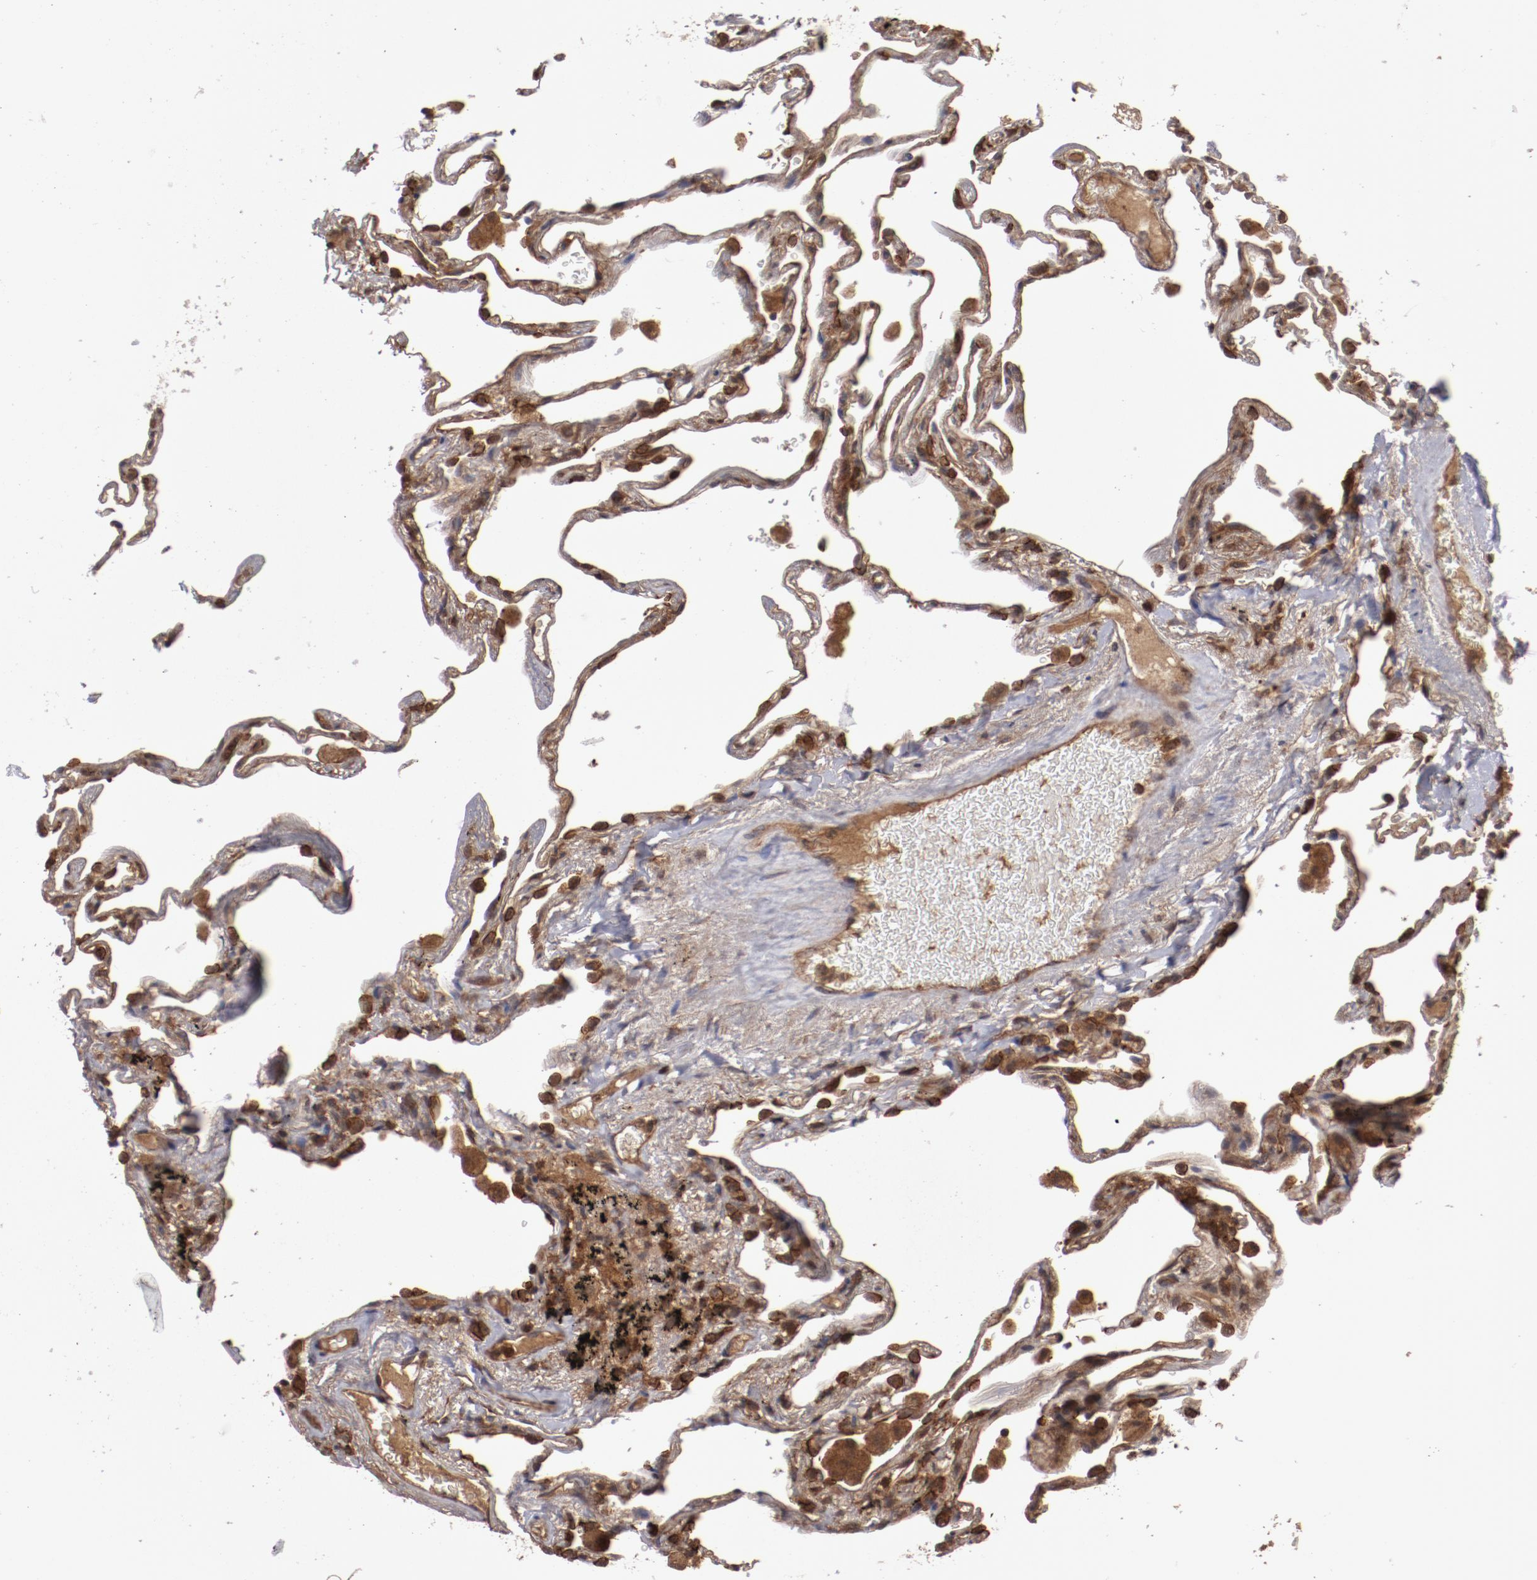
{"staining": {"intensity": "weak", "quantity": "<25%", "location": "cytoplasmic/membranous"}, "tissue": "lung", "cell_type": "Alveolar cells", "image_type": "normal", "snomed": [{"axis": "morphology", "description": "Normal tissue, NOS"}, {"axis": "morphology", "description": "Inflammation, NOS"}, {"axis": "topography", "description": "Lung"}], "caption": "Lung was stained to show a protein in brown. There is no significant expression in alveolar cells. (DAB (3,3'-diaminobenzidine) IHC with hematoxylin counter stain).", "gene": "RPS6KA6", "patient": {"sex": "male", "age": 69}}